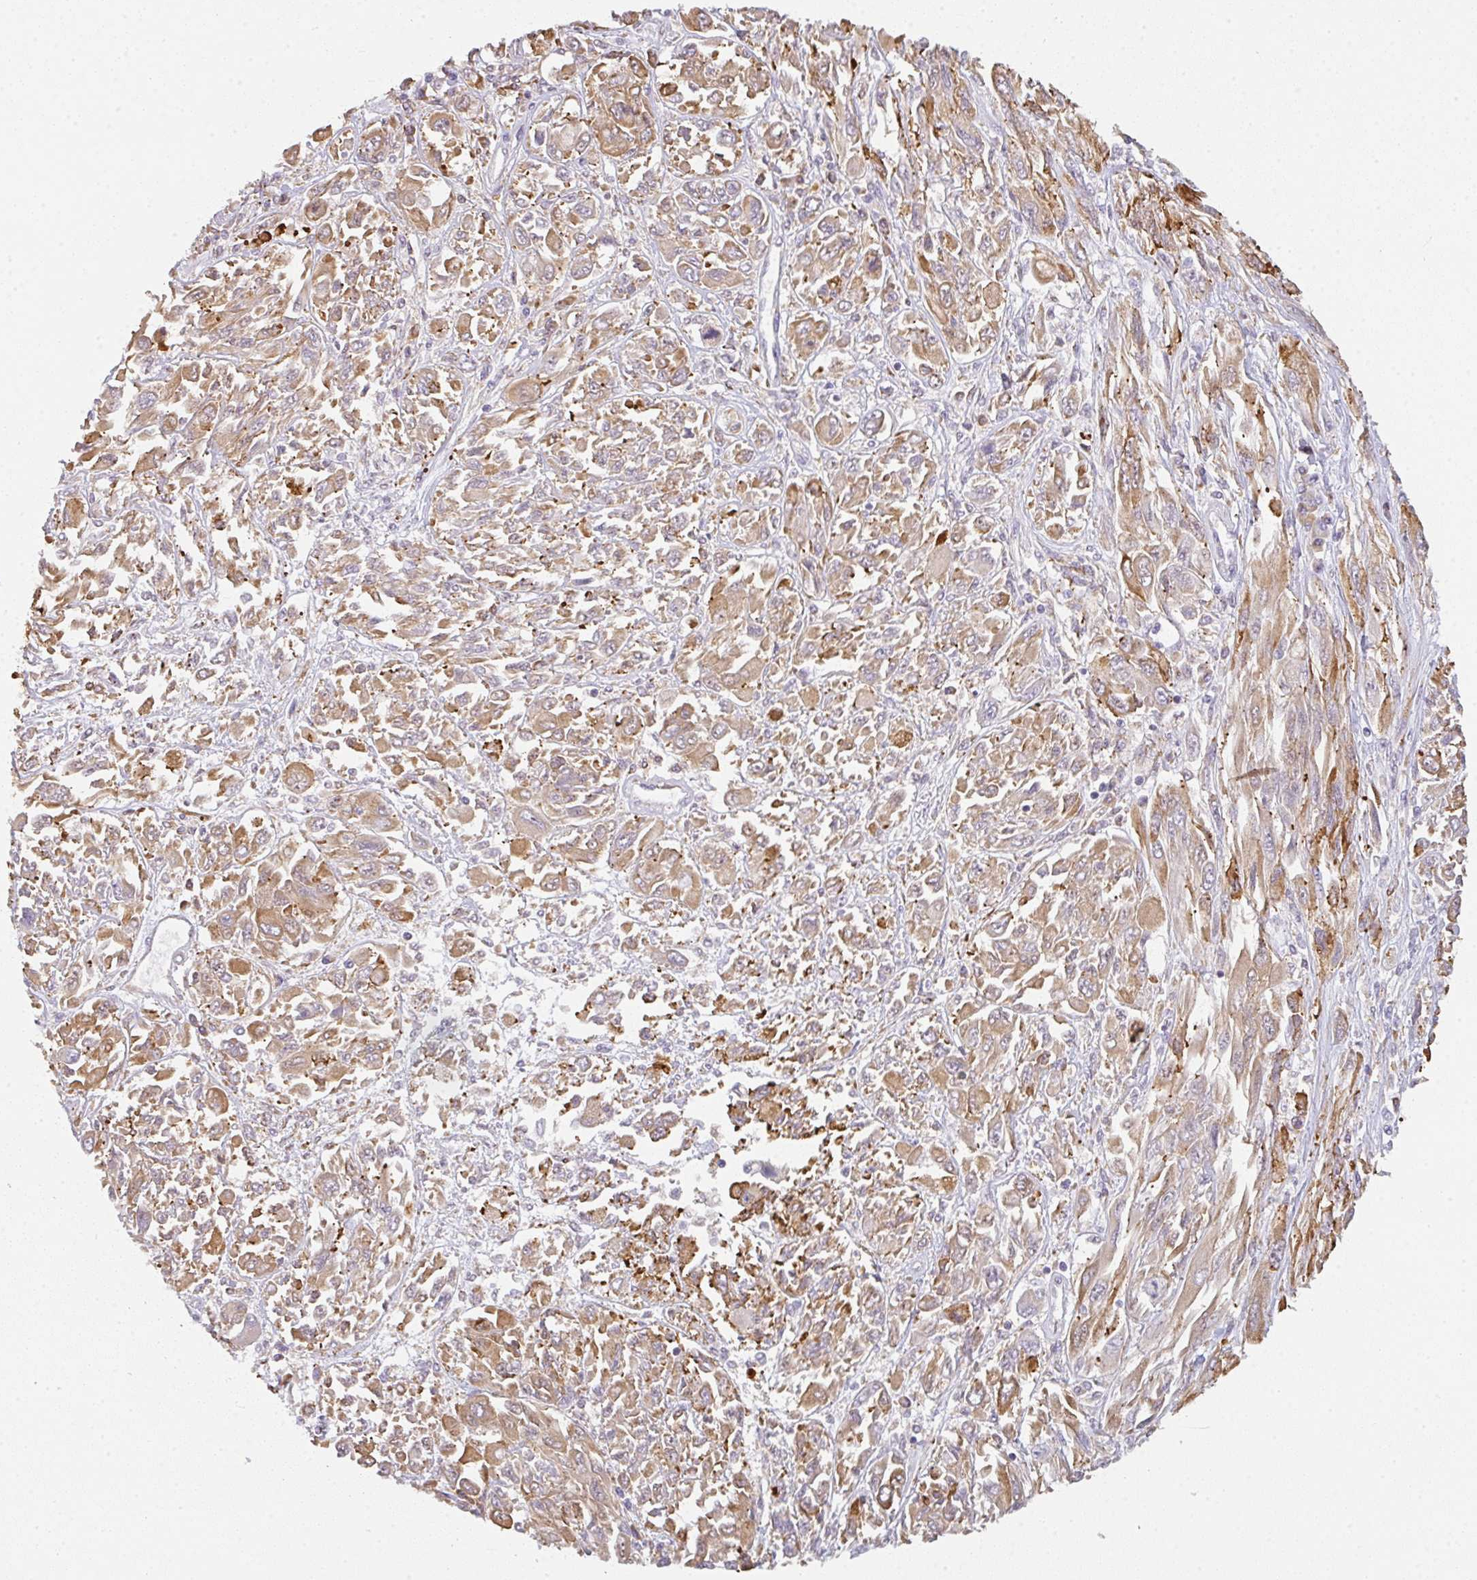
{"staining": {"intensity": "moderate", "quantity": ">75%", "location": "cytoplasmic/membranous"}, "tissue": "melanoma", "cell_type": "Tumor cells", "image_type": "cancer", "snomed": [{"axis": "morphology", "description": "Malignant melanoma, NOS"}, {"axis": "topography", "description": "Skin"}], "caption": "Melanoma stained with immunohistochemistry (IHC) displays moderate cytoplasmic/membranous expression in approximately >75% of tumor cells.", "gene": "DOK4", "patient": {"sex": "female", "age": 91}}